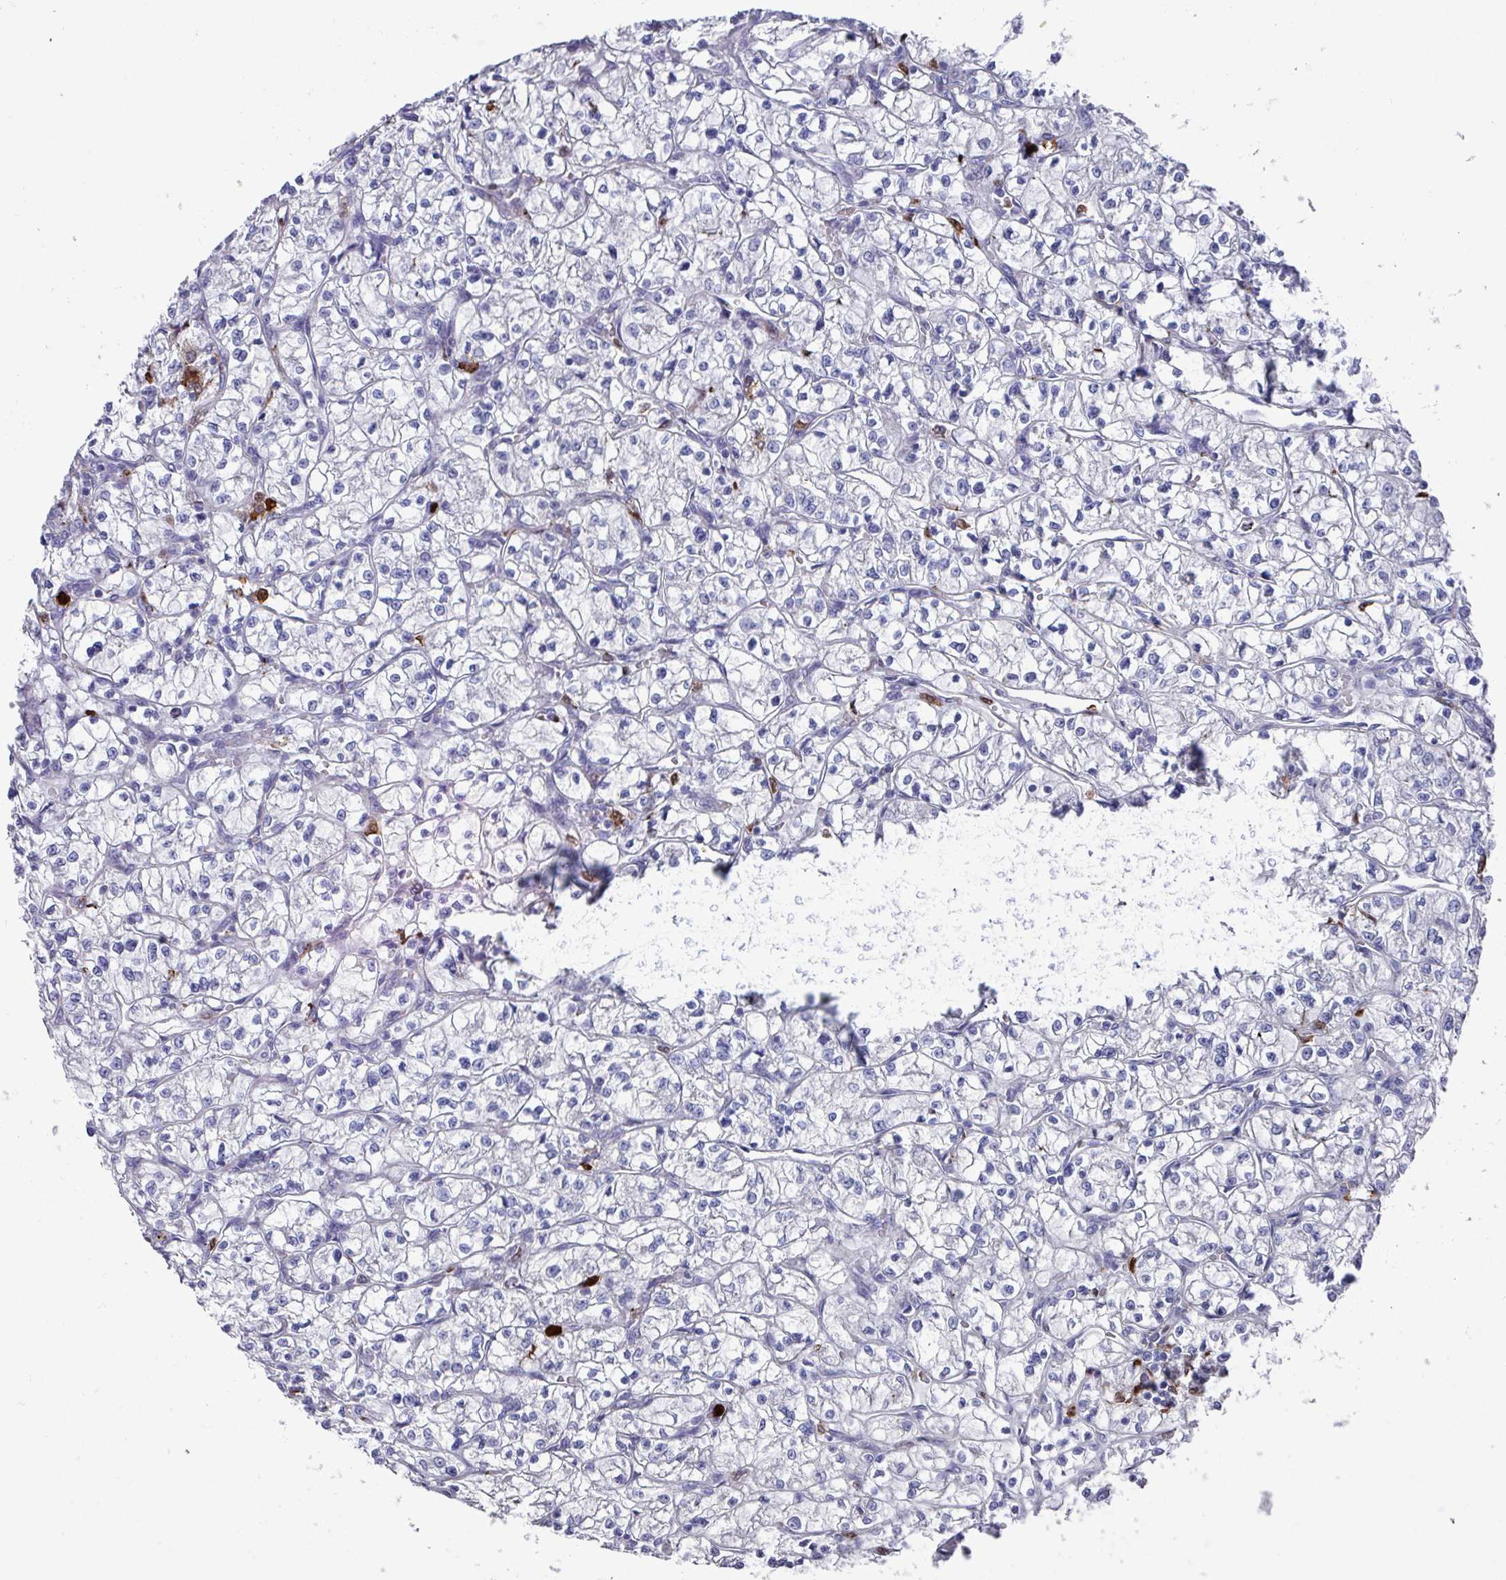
{"staining": {"intensity": "negative", "quantity": "none", "location": "none"}, "tissue": "renal cancer", "cell_type": "Tumor cells", "image_type": "cancer", "snomed": [{"axis": "morphology", "description": "Adenocarcinoma, NOS"}, {"axis": "topography", "description": "Kidney"}], "caption": "Tumor cells are negative for brown protein staining in renal cancer.", "gene": "UQCC2", "patient": {"sex": "female", "age": 64}}